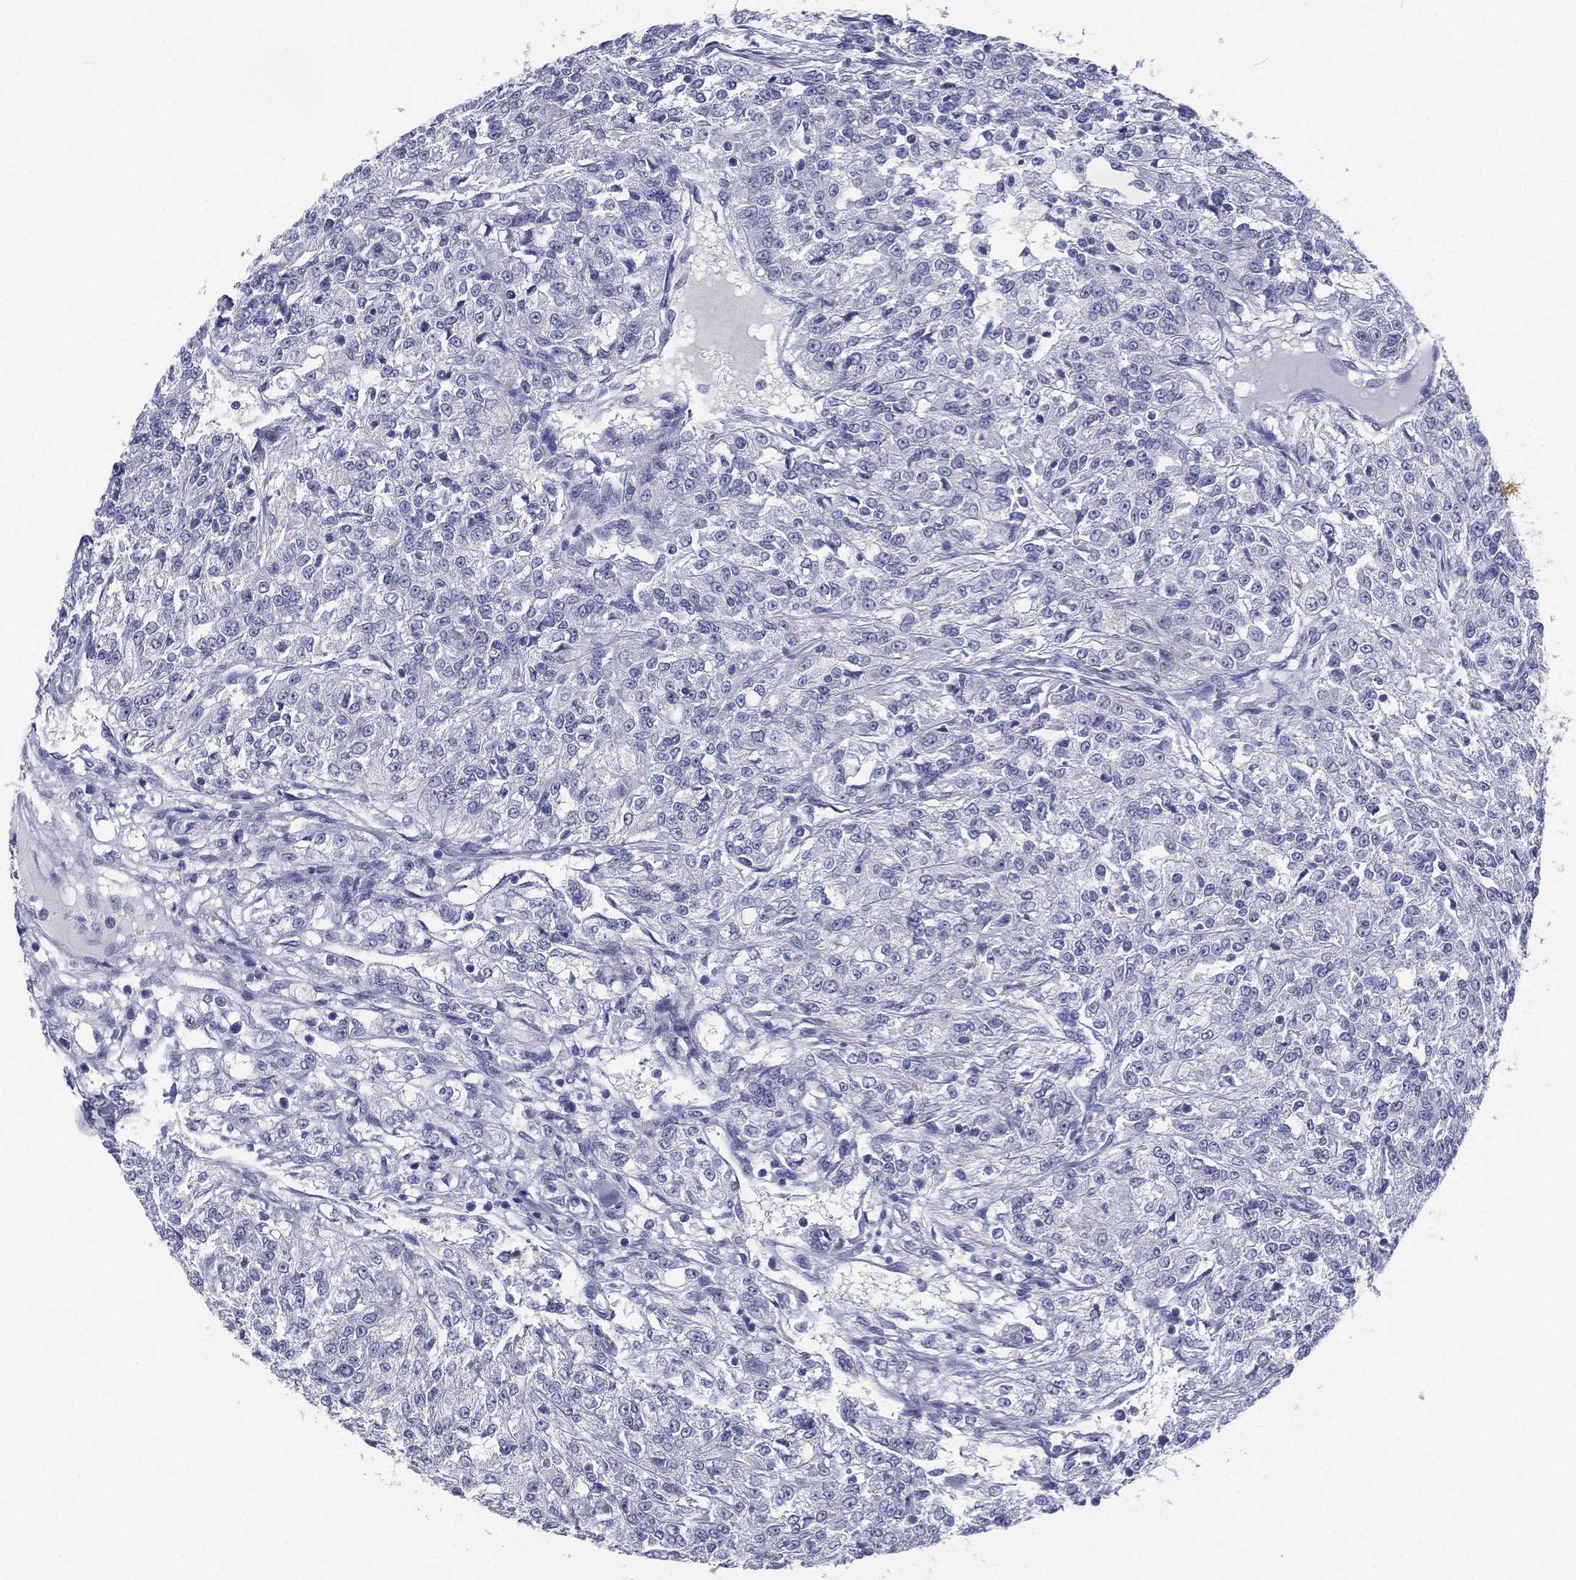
{"staining": {"intensity": "negative", "quantity": "none", "location": "none"}, "tissue": "renal cancer", "cell_type": "Tumor cells", "image_type": "cancer", "snomed": [{"axis": "morphology", "description": "Adenocarcinoma, NOS"}, {"axis": "topography", "description": "Kidney"}], "caption": "A high-resolution photomicrograph shows immunohistochemistry staining of adenocarcinoma (renal), which shows no significant staining in tumor cells.", "gene": "RSPH4A", "patient": {"sex": "female", "age": 63}}